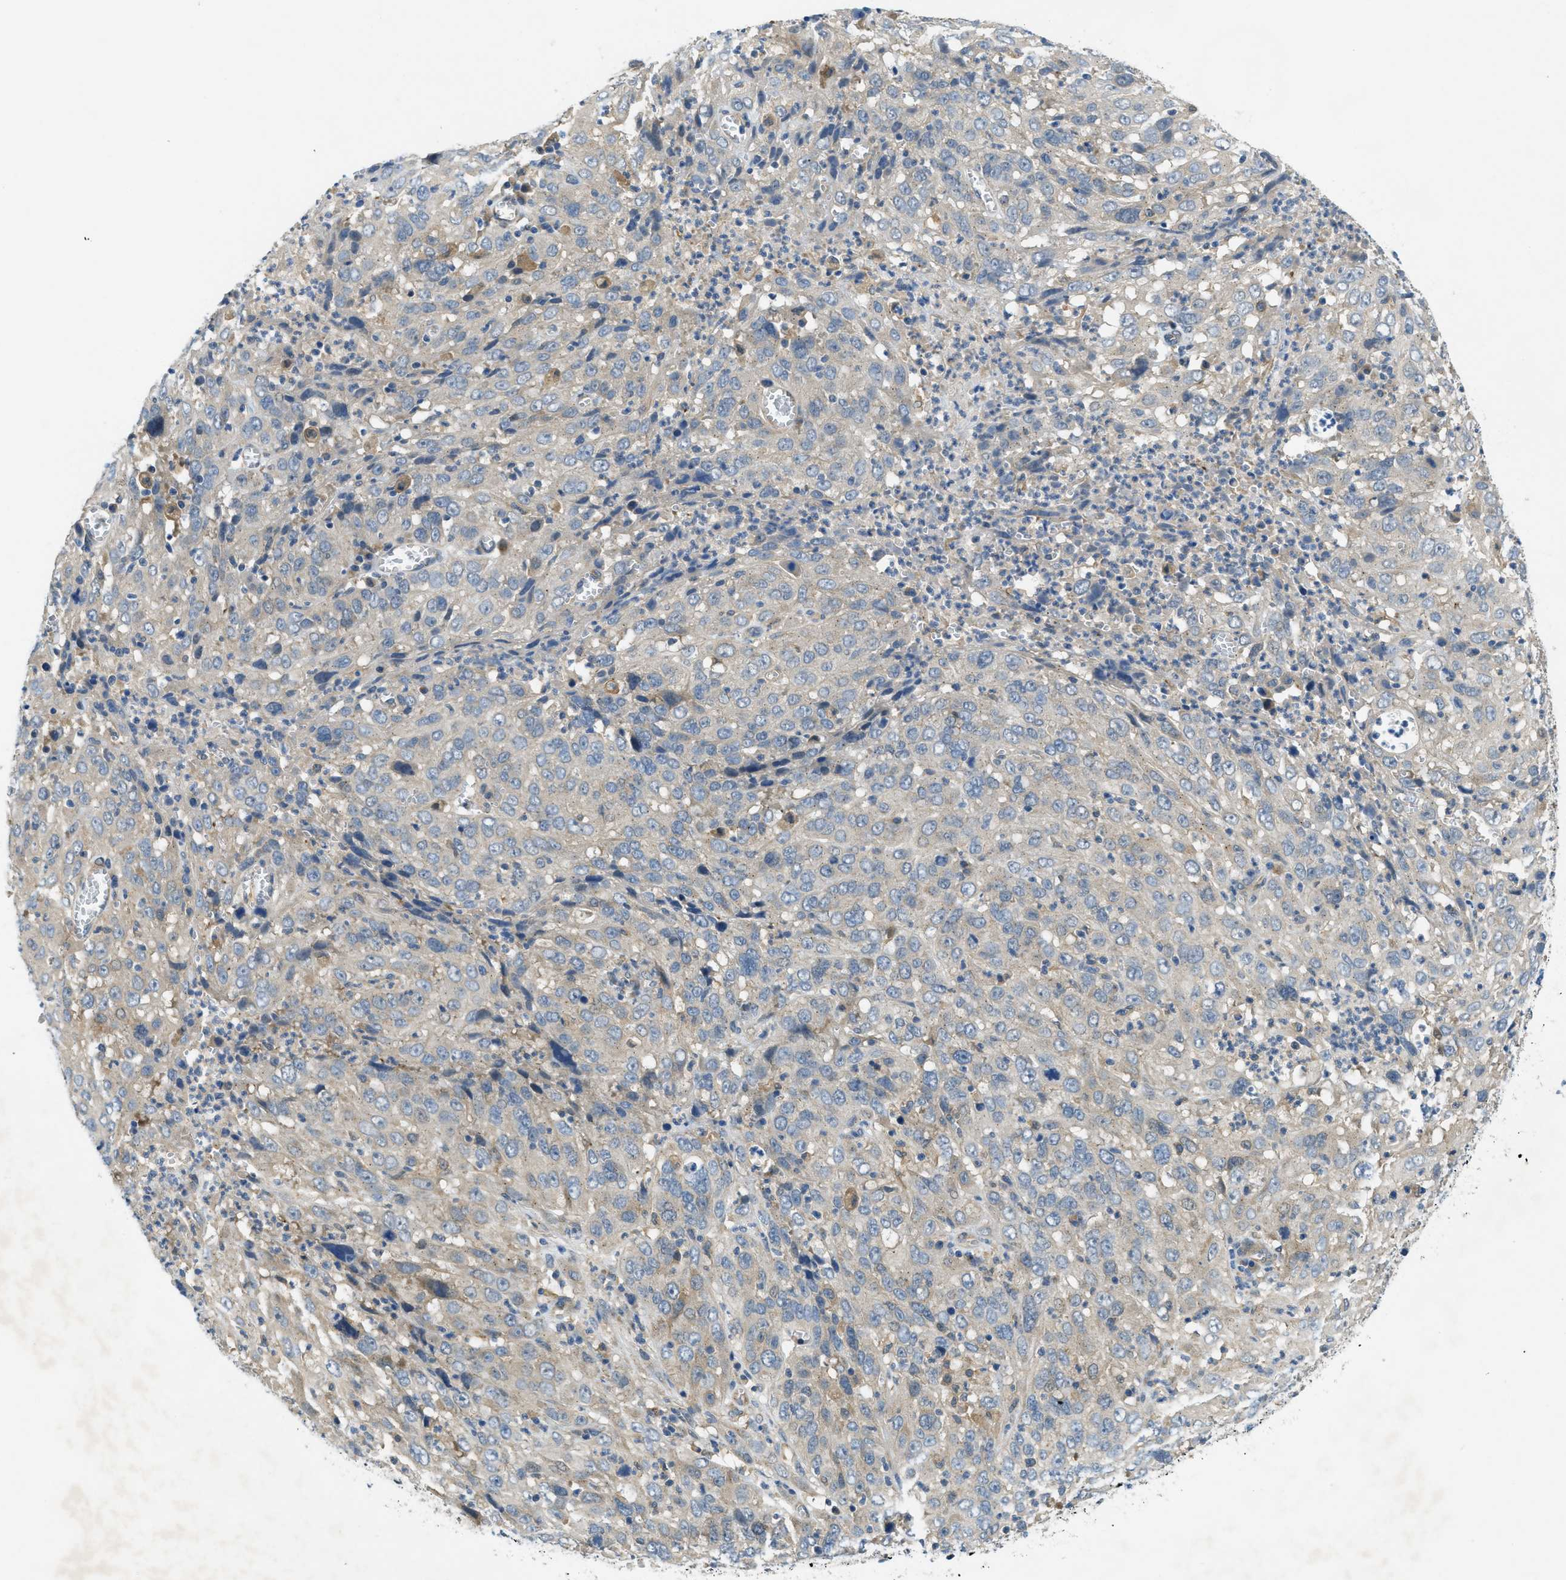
{"staining": {"intensity": "weak", "quantity": "<25%", "location": "cytoplasmic/membranous"}, "tissue": "cervical cancer", "cell_type": "Tumor cells", "image_type": "cancer", "snomed": [{"axis": "morphology", "description": "Squamous cell carcinoma, NOS"}, {"axis": "topography", "description": "Cervix"}], "caption": "This is an immunohistochemistry (IHC) photomicrograph of cervical cancer (squamous cell carcinoma). There is no expression in tumor cells.", "gene": "RIPK2", "patient": {"sex": "female", "age": 32}}